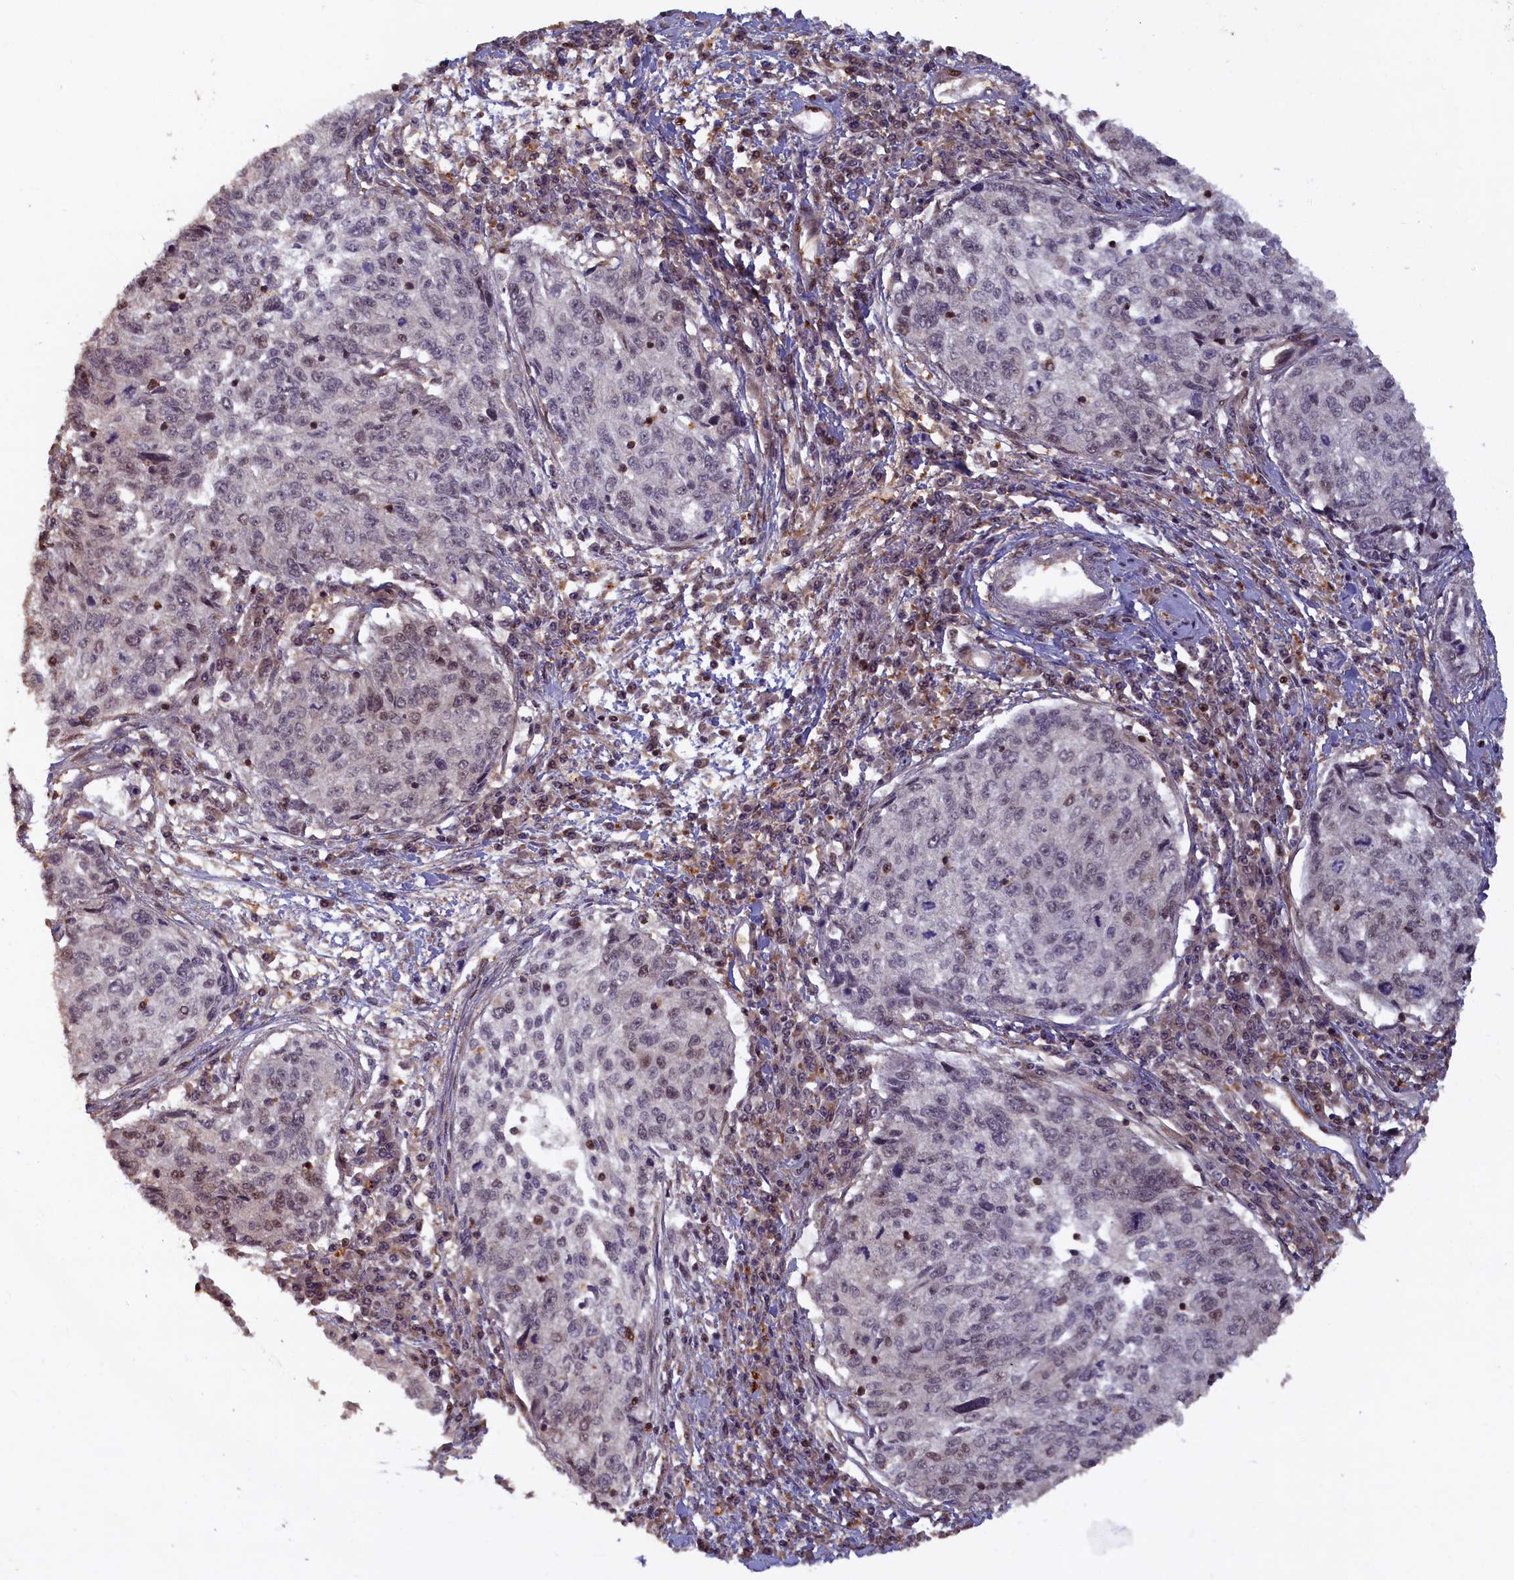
{"staining": {"intensity": "moderate", "quantity": "<25%", "location": "nuclear"}, "tissue": "cervical cancer", "cell_type": "Tumor cells", "image_type": "cancer", "snomed": [{"axis": "morphology", "description": "Squamous cell carcinoma, NOS"}, {"axis": "topography", "description": "Cervix"}], "caption": "Immunohistochemical staining of human squamous cell carcinoma (cervical) displays low levels of moderate nuclear protein expression in approximately <25% of tumor cells.", "gene": "HIF3A", "patient": {"sex": "female", "age": 57}}